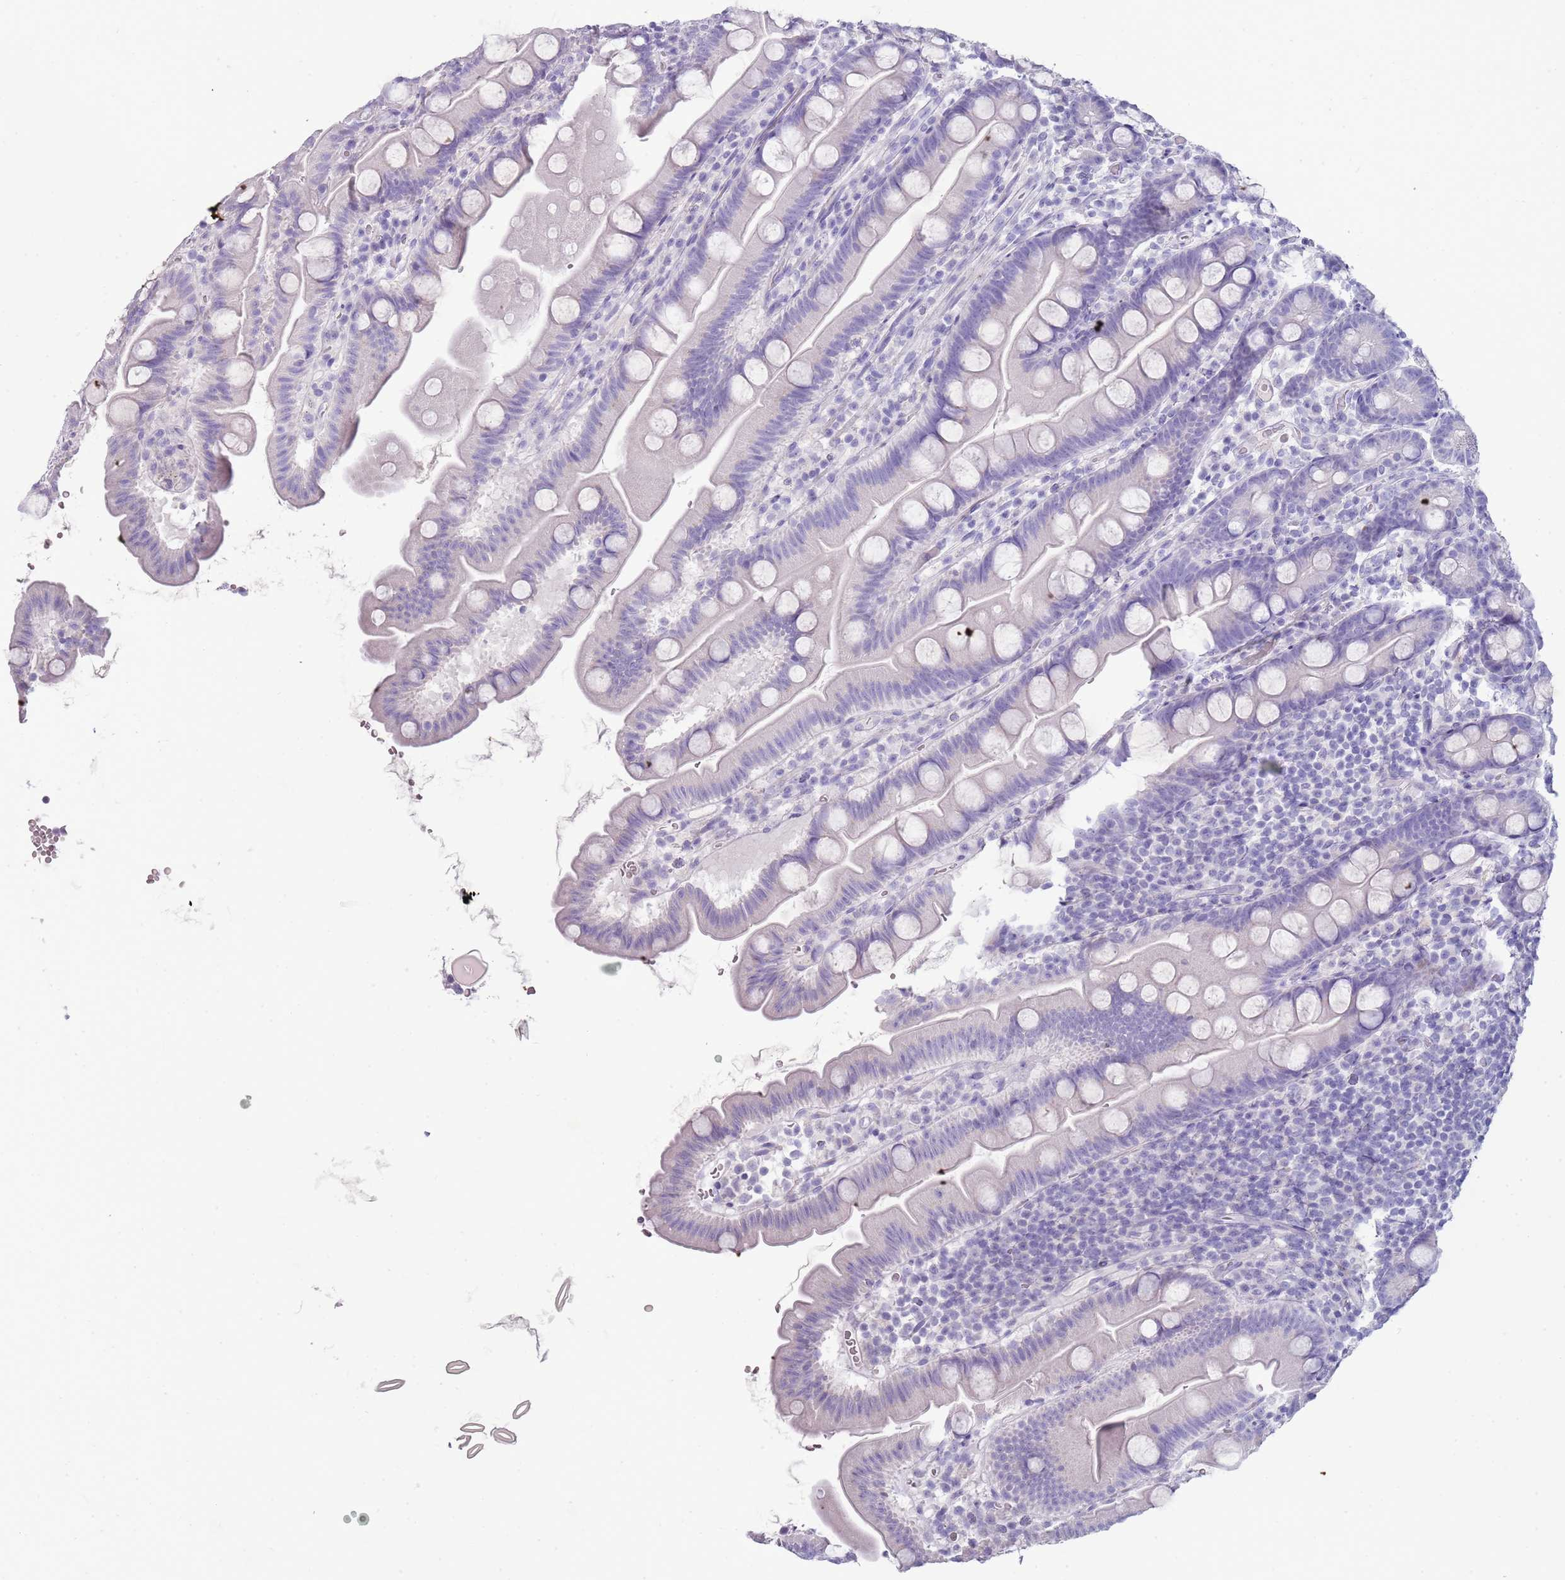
{"staining": {"intensity": "negative", "quantity": "none", "location": "none"}, "tissue": "small intestine", "cell_type": "Glandular cells", "image_type": "normal", "snomed": [{"axis": "morphology", "description": "Normal tissue, NOS"}, {"axis": "topography", "description": "Small intestine"}], "caption": "This image is of normal small intestine stained with immunohistochemistry (IHC) to label a protein in brown with the nuclei are counter-stained blue. There is no expression in glandular cells. (DAB immunohistochemistry with hematoxylin counter stain).", "gene": "ENSG00000271254", "patient": {"sex": "female", "age": 68}}